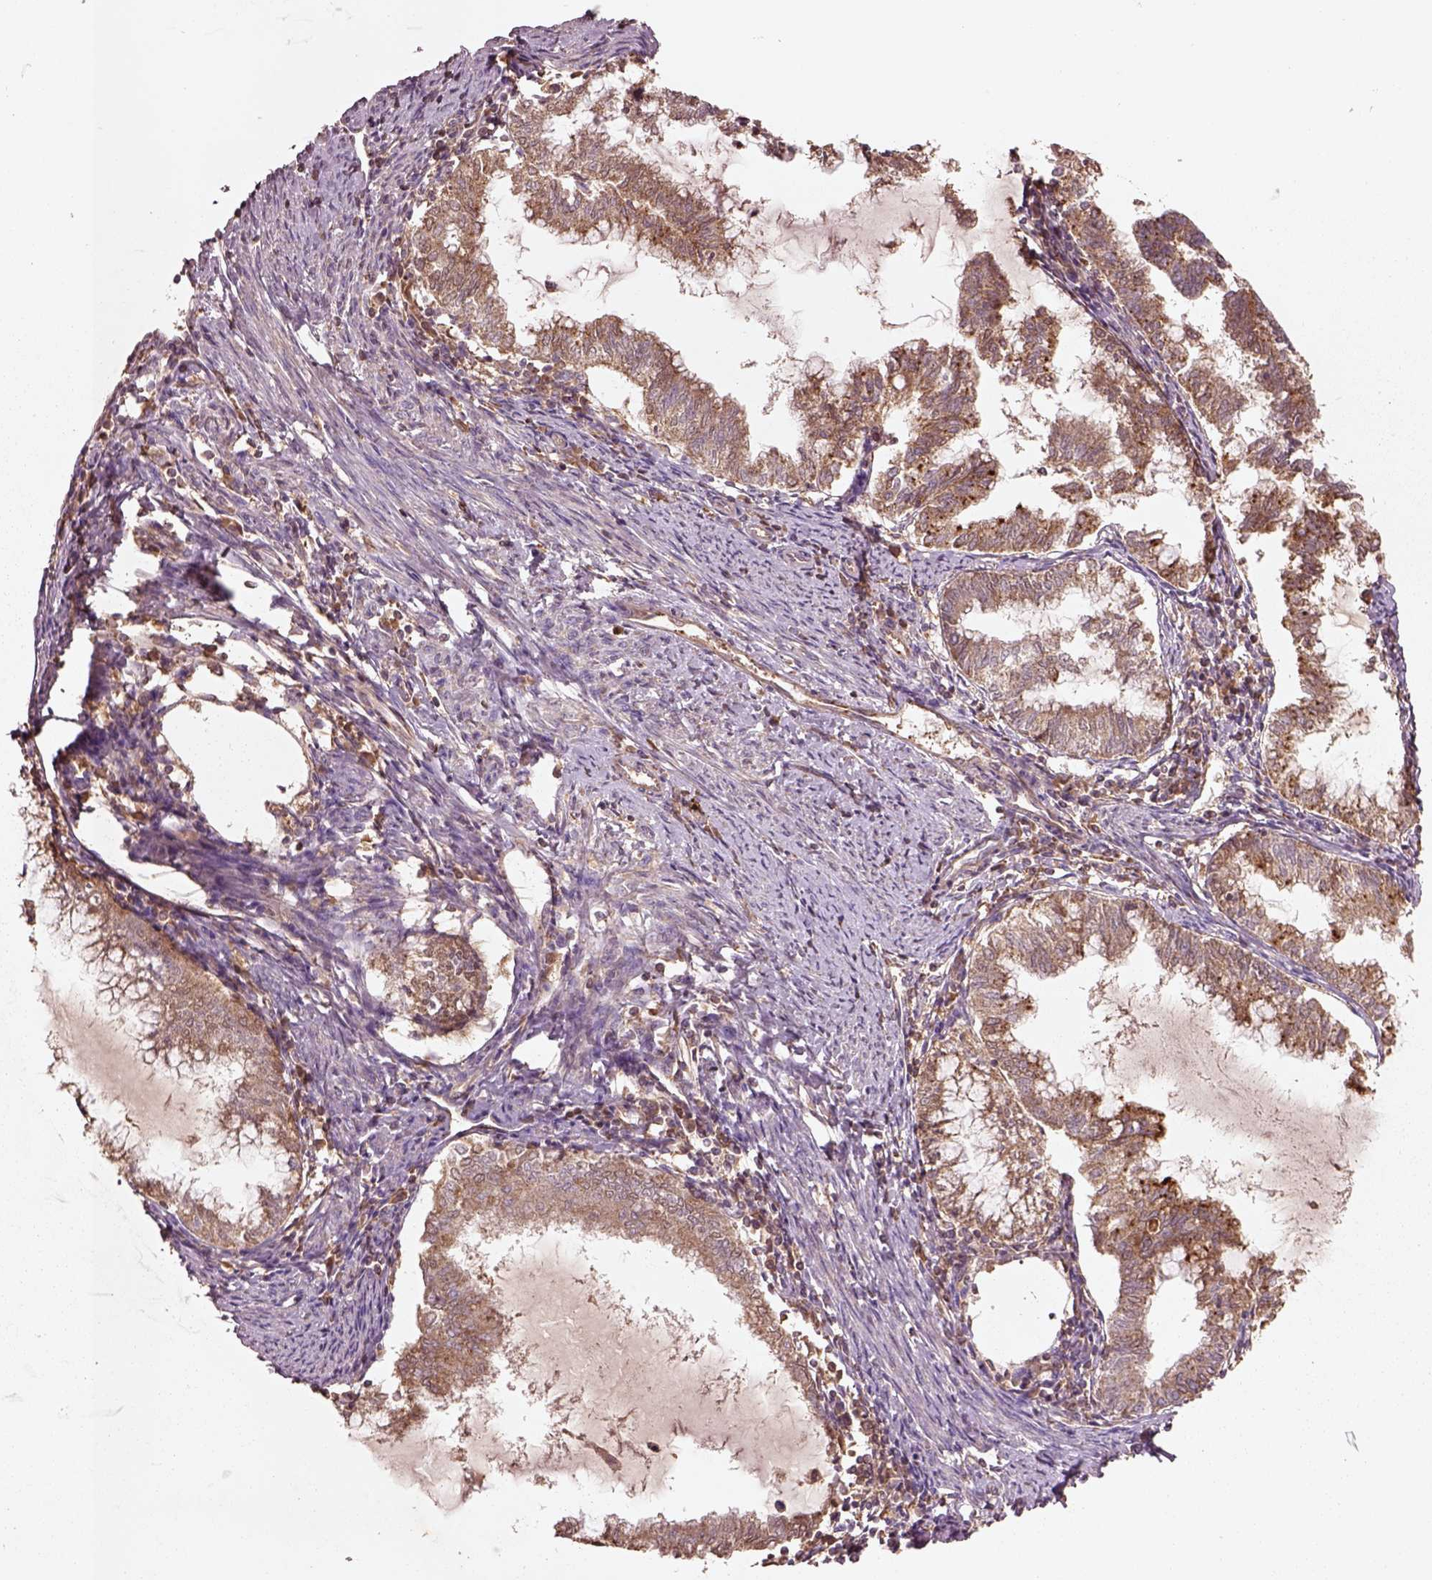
{"staining": {"intensity": "moderate", "quantity": "25%-75%", "location": "cytoplasmic/membranous"}, "tissue": "endometrial cancer", "cell_type": "Tumor cells", "image_type": "cancer", "snomed": [{"axis": "morphology", "description": "Adenocarcinoma, NOS"}, {"axis": "topography", "description": "Endometrium"}], "caption": "Endometrial cancer (adenocarcinoma) stained with a protein marker exhibits moderate staining in tumor cells.", "gene": "TRADD", "patient": {"sex": "female", "age": 79}}